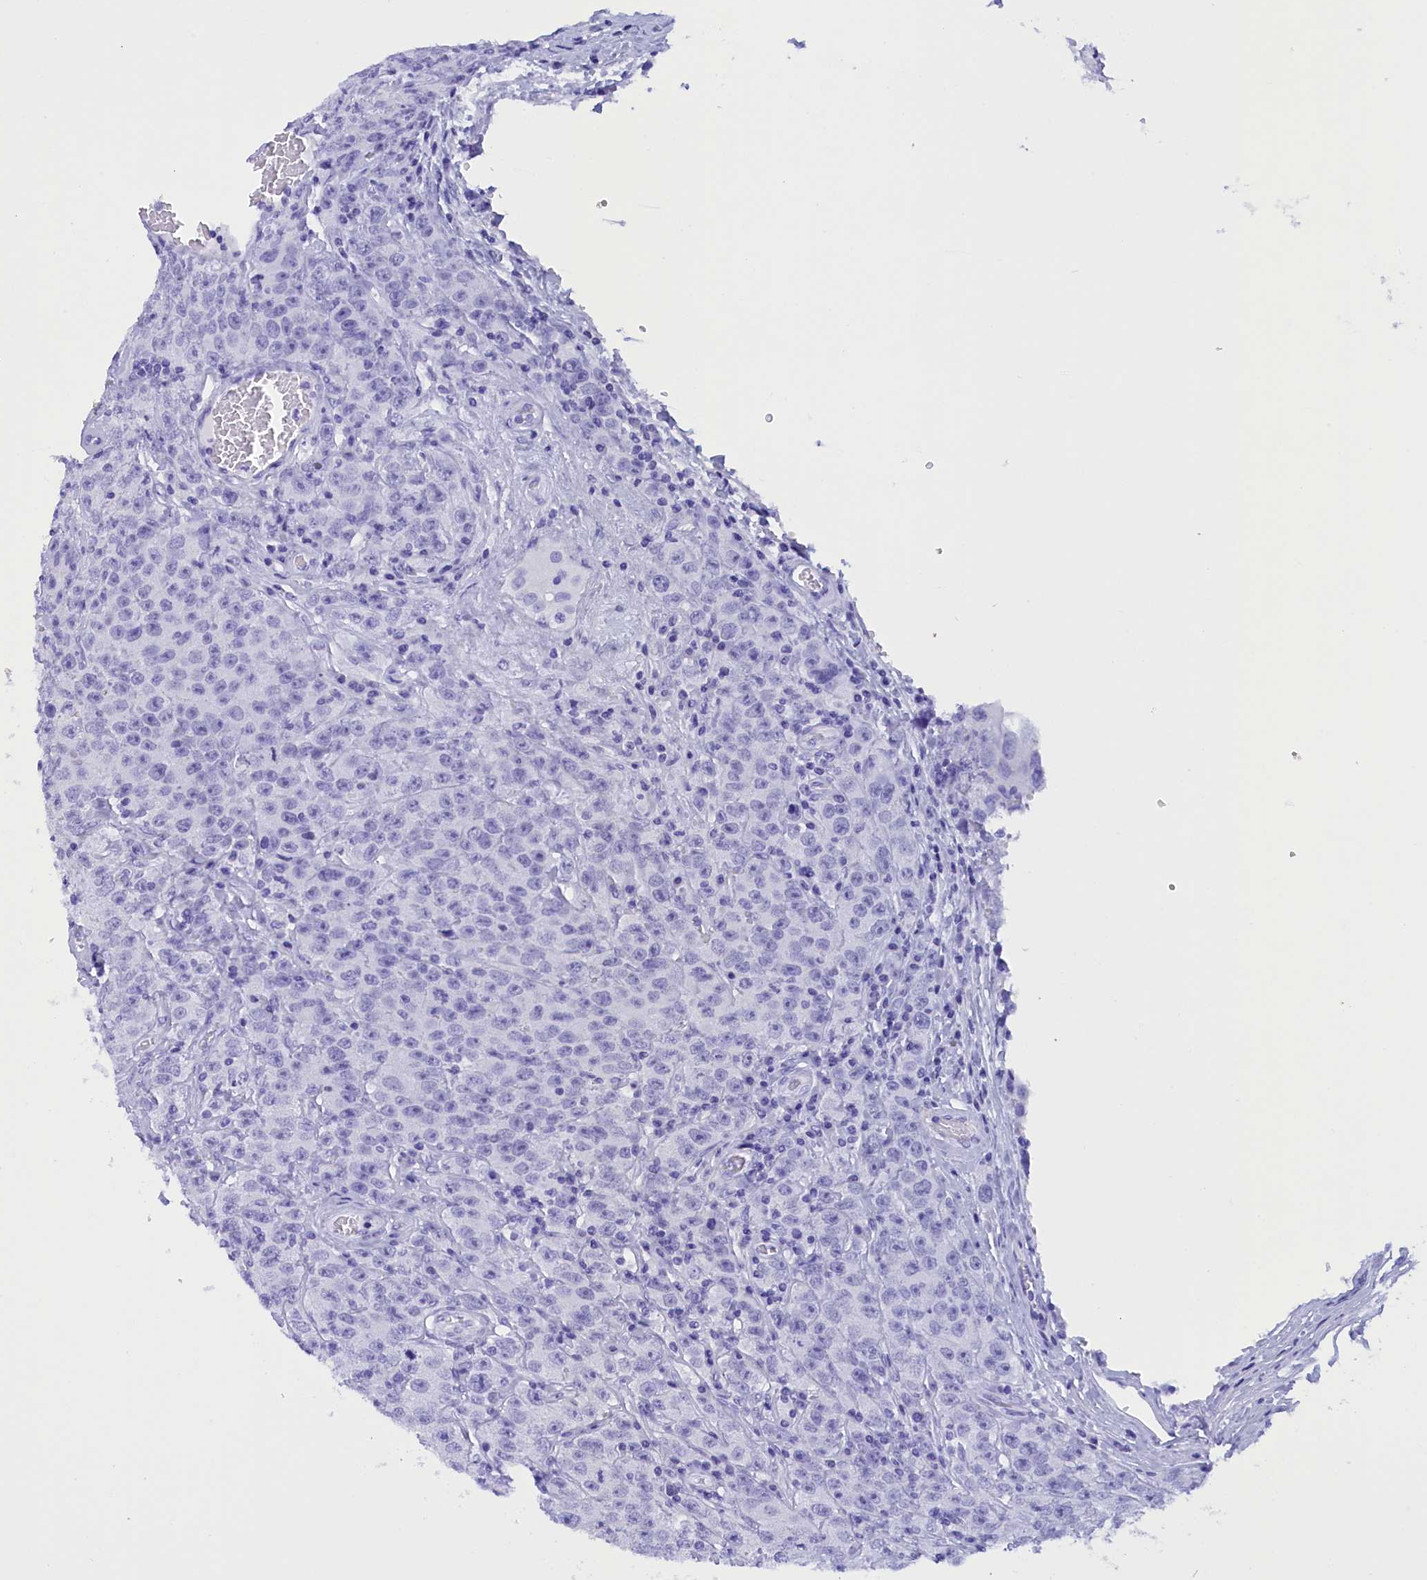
{"staining": {"intensity": "negative", "quantity": "none", "location": "none"}, "tissue": "testis cancer", "cell_type": "Tumor cells", "image_type": "cancer", "snomed": [{"axis": "morphology", "description": "Seminoma, NOS"}, {"axis": "morphology", "description": "Carcinoma, Embryonal, NOS"}, {"axis": "topography", "description": "Testis"}], "caption": "Immunohistochemical staining of human testis cancer shows no significant expression in tumor cells. Nuclei are stained in blue.", "gene": "BRI3", "patient": {"sex": "male", "age": 43}}